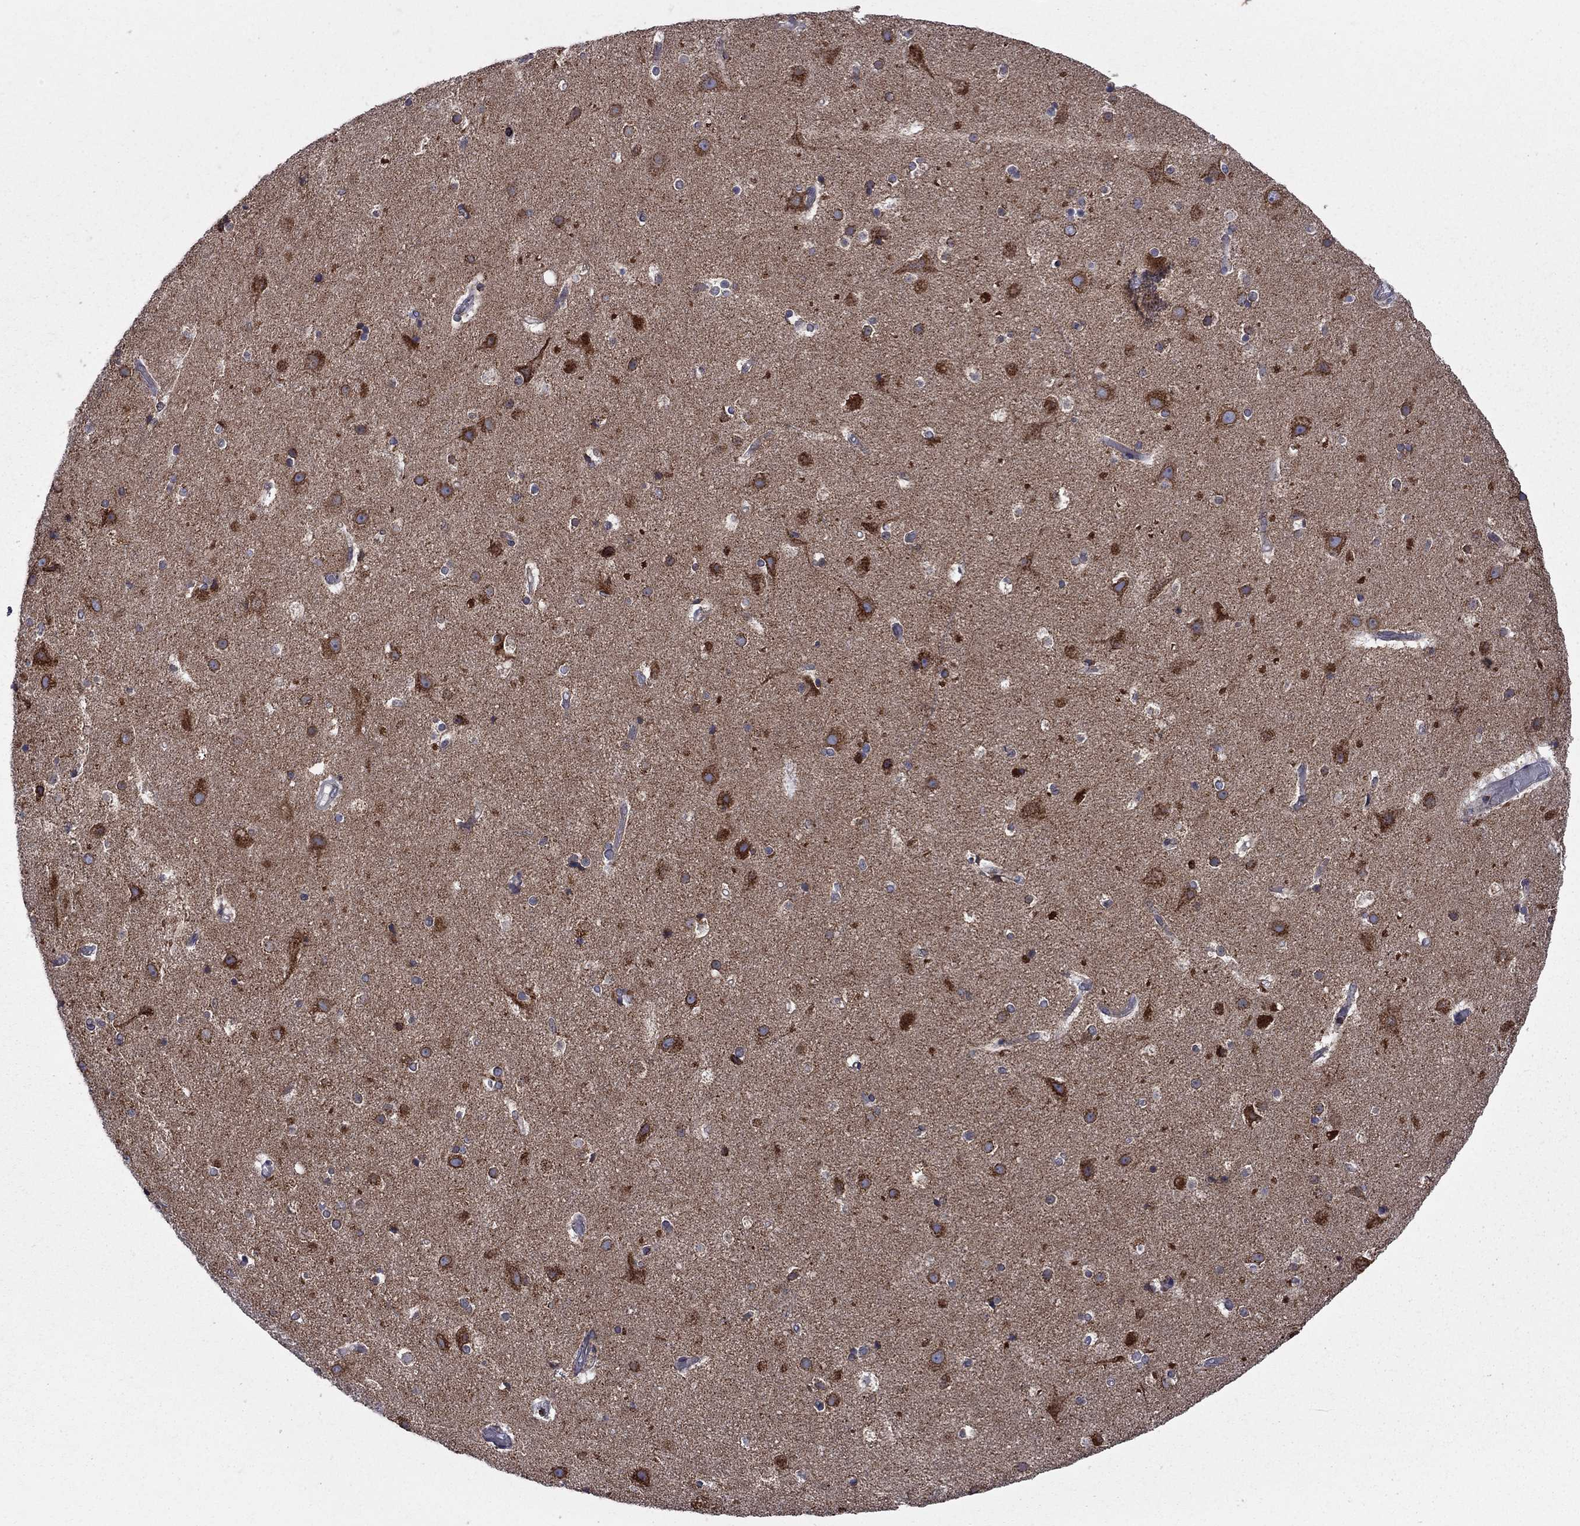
{"staining": {"intensity": "negative", "quantity": "none", "location": "none"}, "tissue": "cerebral cortex", "cell_type": "Endothelial cells", "image_type": "normal", "snomed": [{"axis": "morphology", "description": "Normal tissue, NOS"}, {"axis": "topography", "description": "Cerebral cortex"}], "caption": "IHC photomicrograph of unremarkable cerebral cortex: human cerebral cortex stained with DAB (3,3'-diaminobenzidine) demonstrates no significant protein staining in endothelial cells.", "gene": "CLPTM1", "patient": {"sex": "female", "age": 52}}